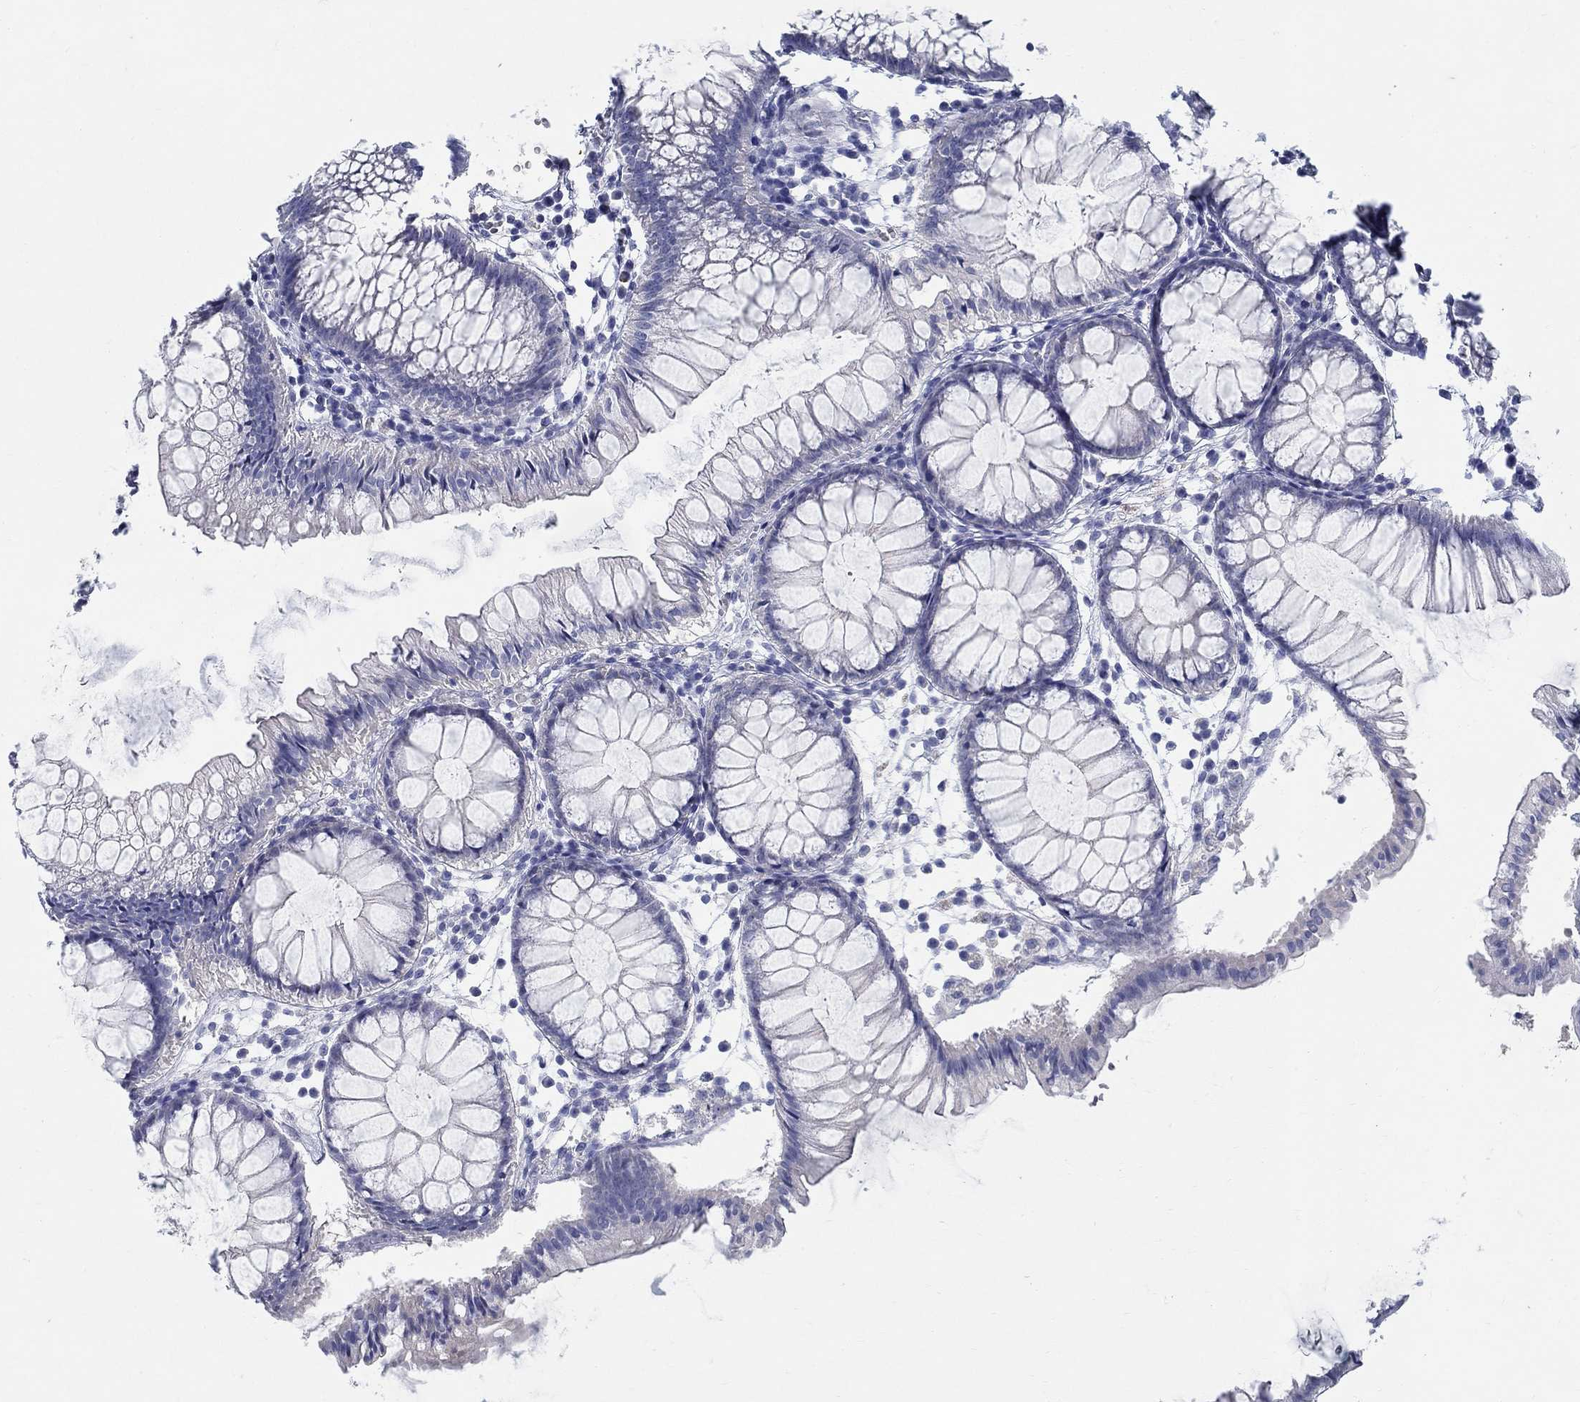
{"staining": {"intensity": "negative", "quantity": "none", "location": "none"}, "tissue": "colon", "cell_type": "Endothelial cells", "image_type": "normal", "snomed": [{"axis": "morphology", "description": "Normal tissue, NOS"}, {"axis": "morphology", "description": "Adenocarcinoma, NOS"}, {"axis": "topography", "description": "Colon"}], "caption": "Immunohistochemistry (IHC) micrograph of benign colon stained for a protein (brown), which reveals no staining in endothelial cells. (DAB immunohistochemistry, high magnification).", "gene": "CRYGA", "patient": {"sex": "male", "age": 65}}